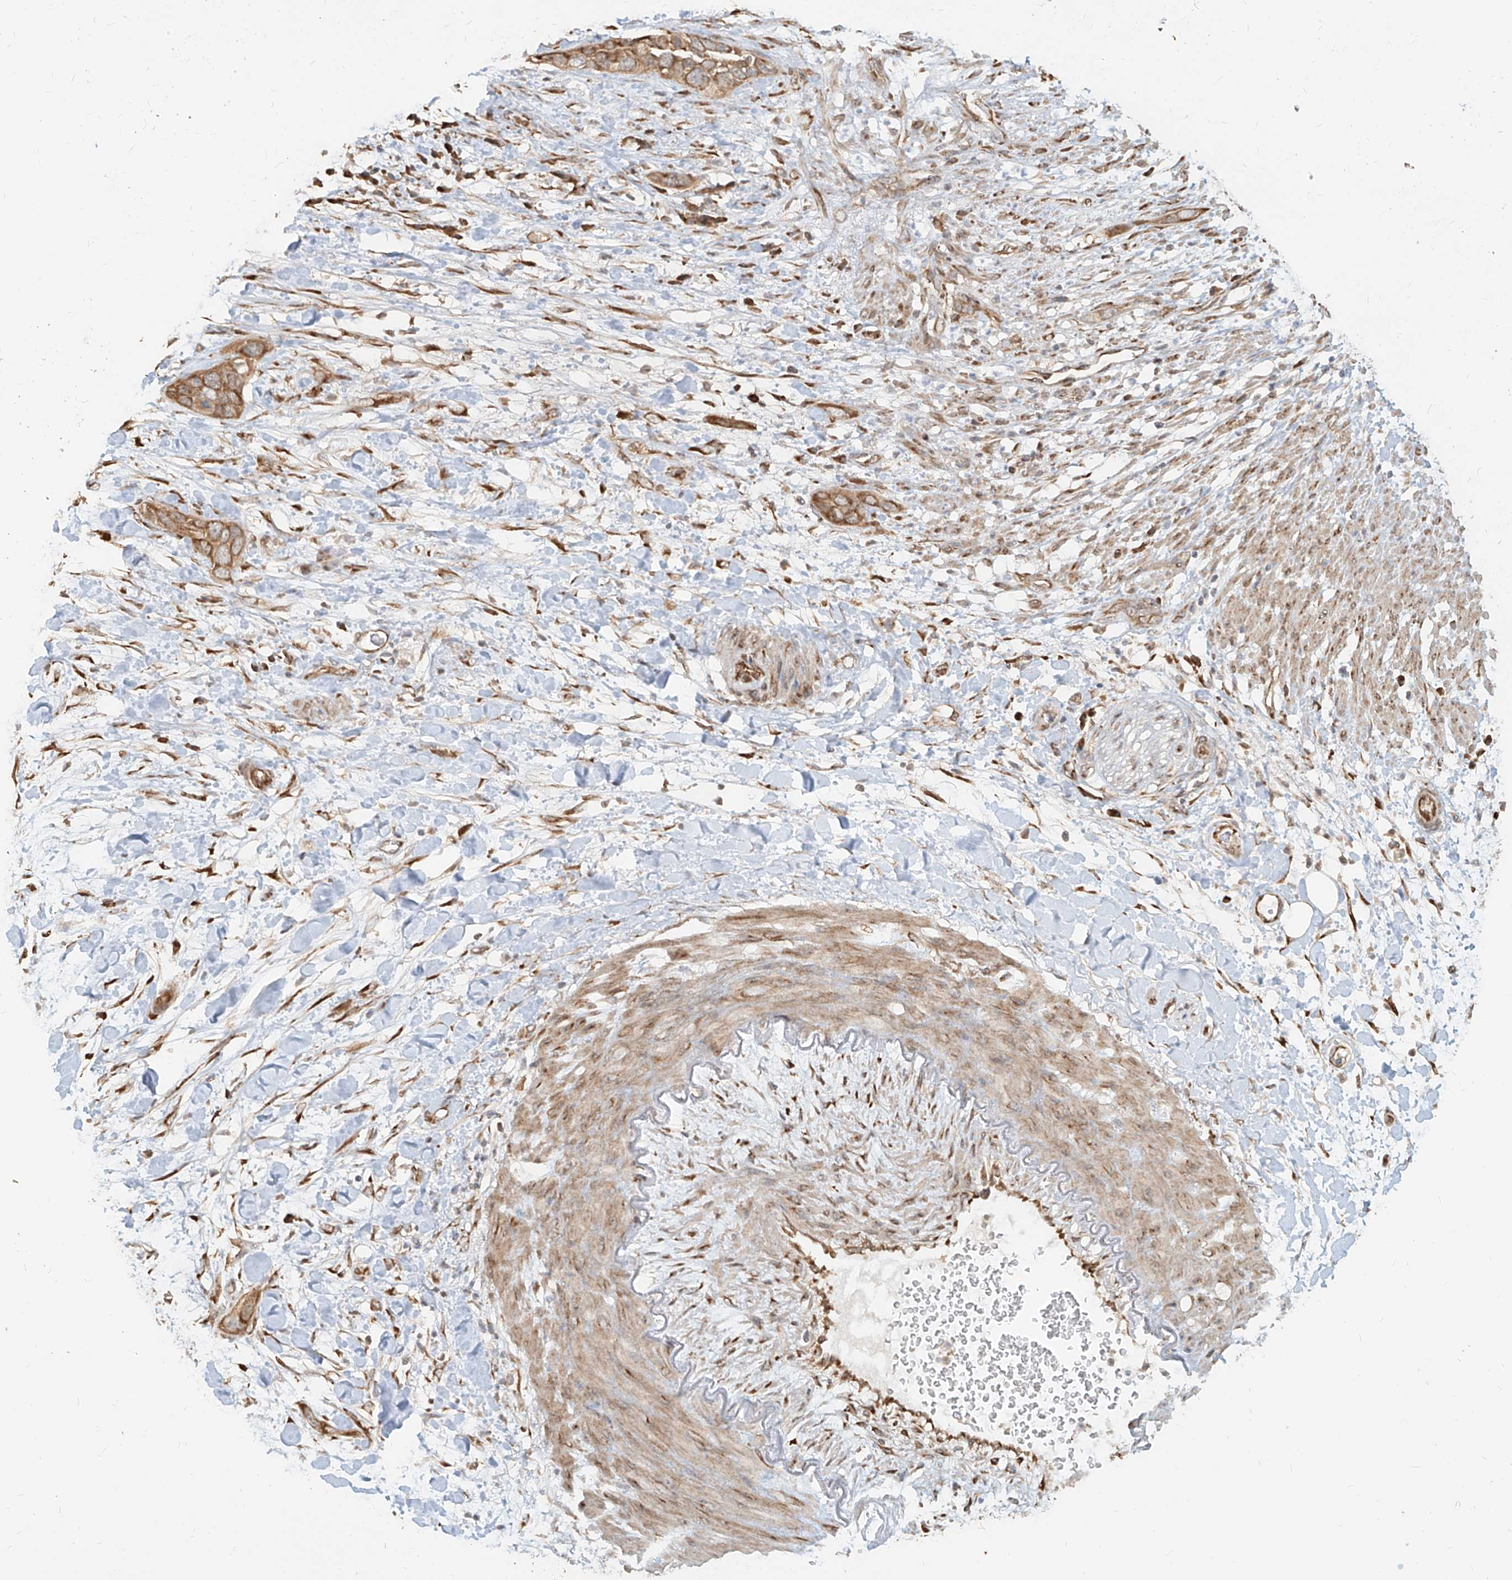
{"staining": {"intensity": "moderate", "quantity": ">75%", "location": "cytoplasmic/membranous"}, "tissue": "pancreatic cancer", "cell_type": "Tumor cells", "image_type": "cancer", "snomed": [{"axis": "morphology", "description": "Adenocarcinoma, NOS"}, {"axis": "topography", "description": "Pancreas"}], "caption": "A brown stain labels moderate cytoplasmic/membranous staining of a protein in human pancreatic adenocarcinoma tumor cells.", "gene": "UBE2K", "patient": {"sex": "female", "age": 60}}